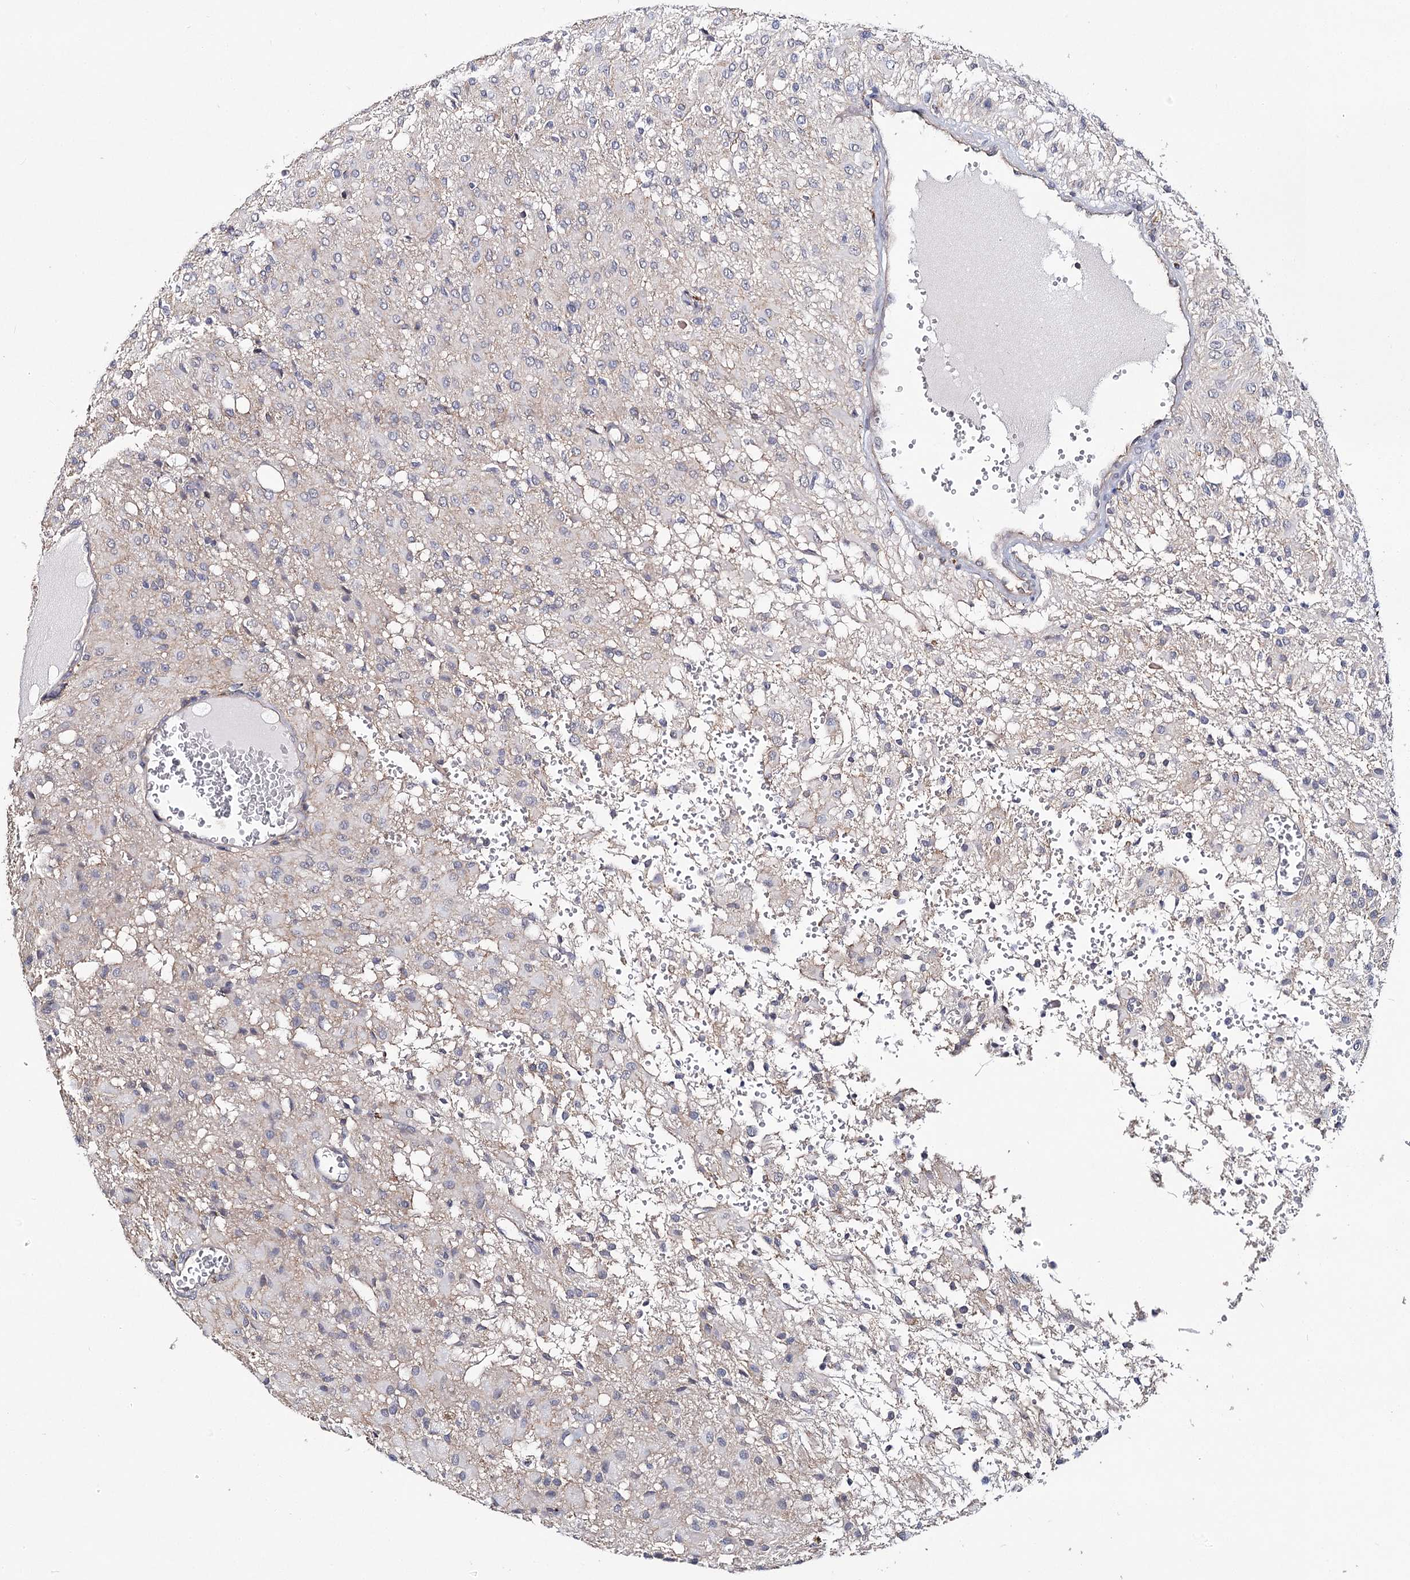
{"staining": {"intensity": "negative", "quantity": "none", "location": "none"}, "tissue": "glioma", "cell_type": "Tumor cells", "image_type": "cancer", "snomed": [{"axis": "morphology", "description": "Glioma, malignant, High grade"}, {"axis": "topography", "description": "Brain"}], "caption": "A histopathology image of human glioma is negative for staining in tumor cells.", "gene": "TMEM218", "patient": {"sex": "female", "age": 59}}